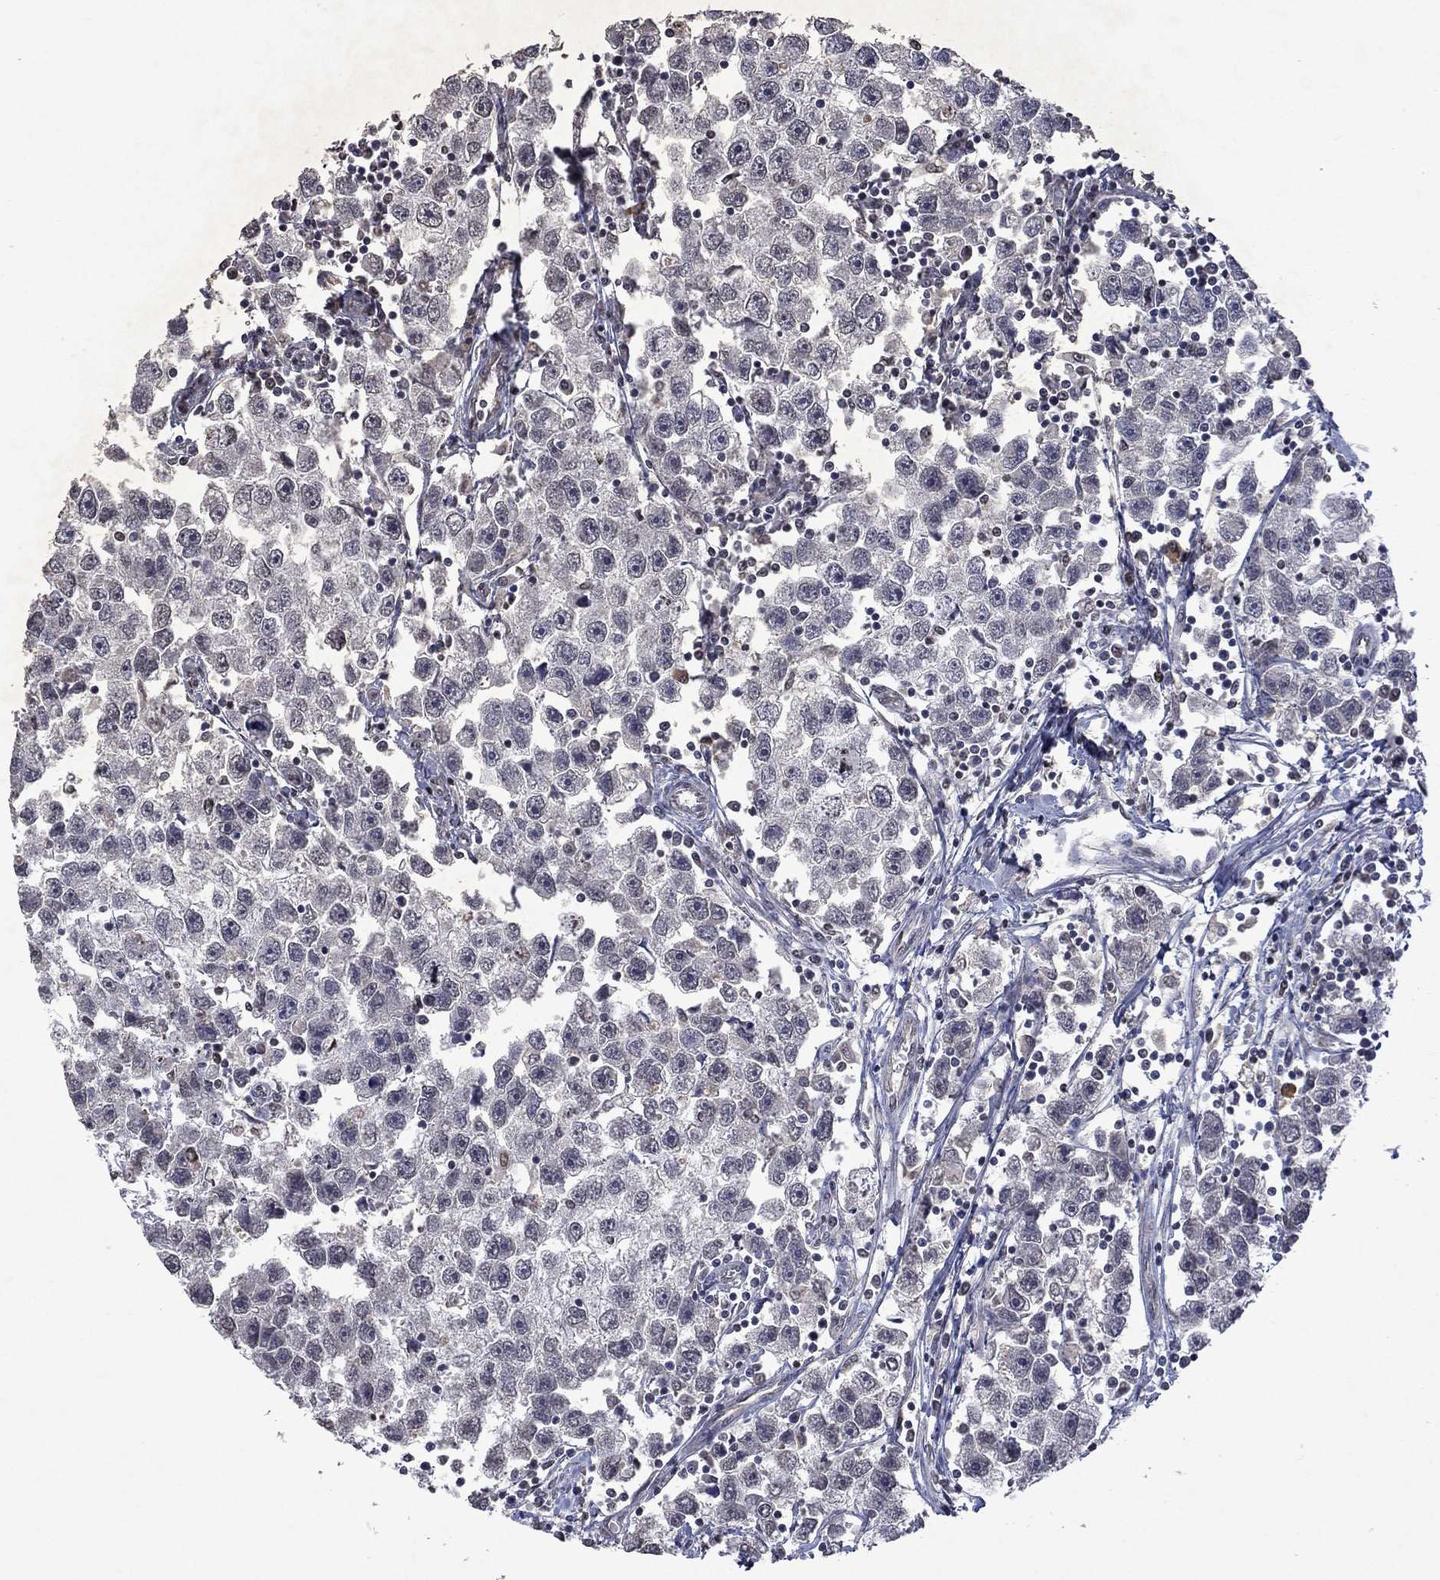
{"staining": {"intensity": "negative", "quantity": "none", "location": "none"}, "tissue": "testis cancer", "cell_type": "Tumor cells", "image_type": "cancer", "snomed": [{"axis": "morphology", "description": "Seminoma, NOS"}, {"axis": "topography", "description": "Testis"}], "caption": "Immunohistochemistry (IHC) micrograph of neoplastic tissue: testis seminoma stained with DAB exhibits no significant protein expression in tumor cells.", "gene": "TTC38", "patient": {"sex": "male", "age": 30}}